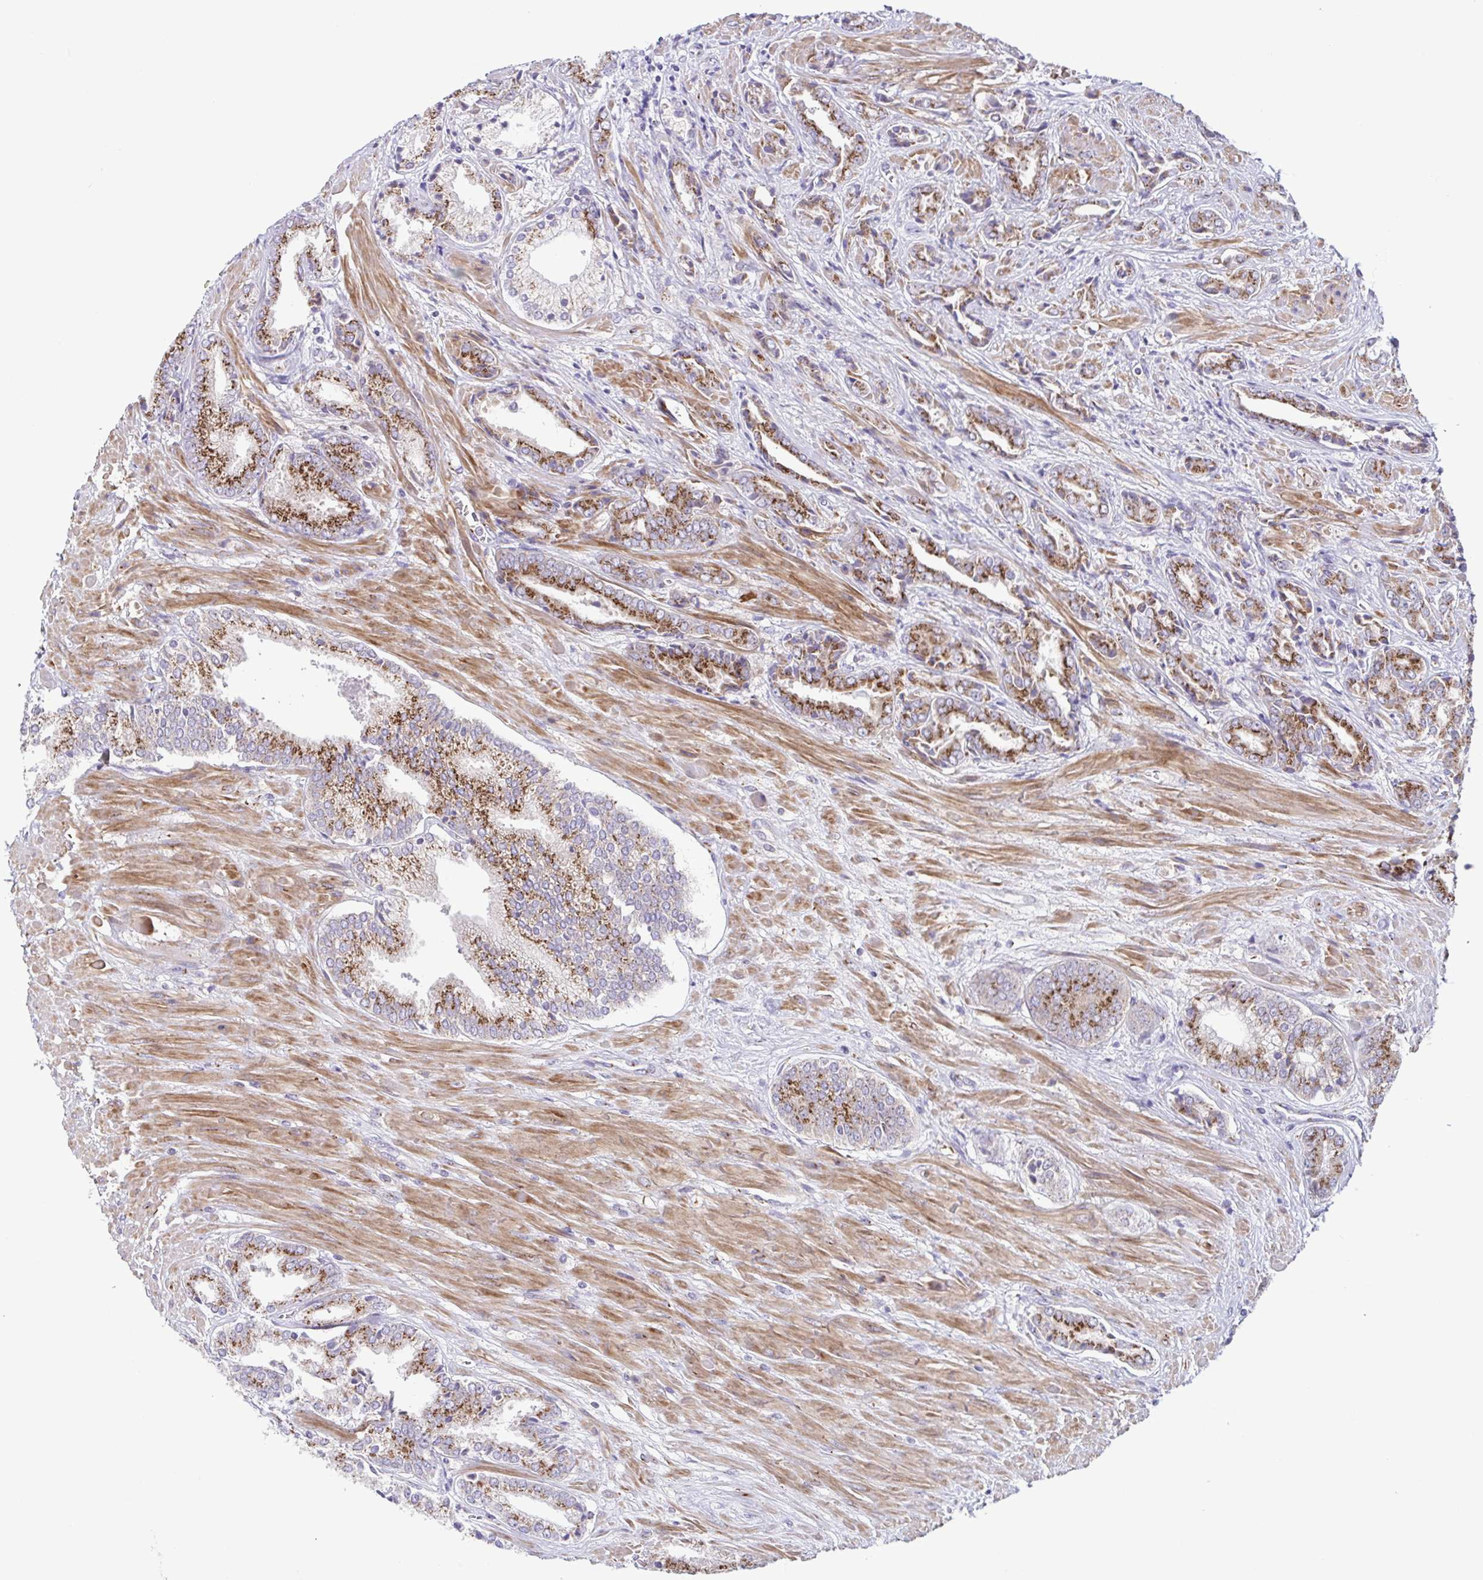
{"staining": {"intensity": "moderate", "quantity": ">75%", "location": "cytoplasmic/membranous"}, "tissue": "prostate cancer", "cell_type": "Tumor cells", "image_type": "cancer", "snomed": [{"axis": "morphology", "description": "Adenocarcinoma, High grade"}, {"axis": "topography", "description": "Prostate"}], "caption": "Immunohistochemistry micrograph of human adenocarcinoma (high-grade) (prostate) stained for a protein (brown), which demonstrates medium levels of moderate cytoplasmic/membranous staining in approximately >75% of tumor cells.", "gene": "COL17A1", "patient": {"sex": "male", "age": 56}}